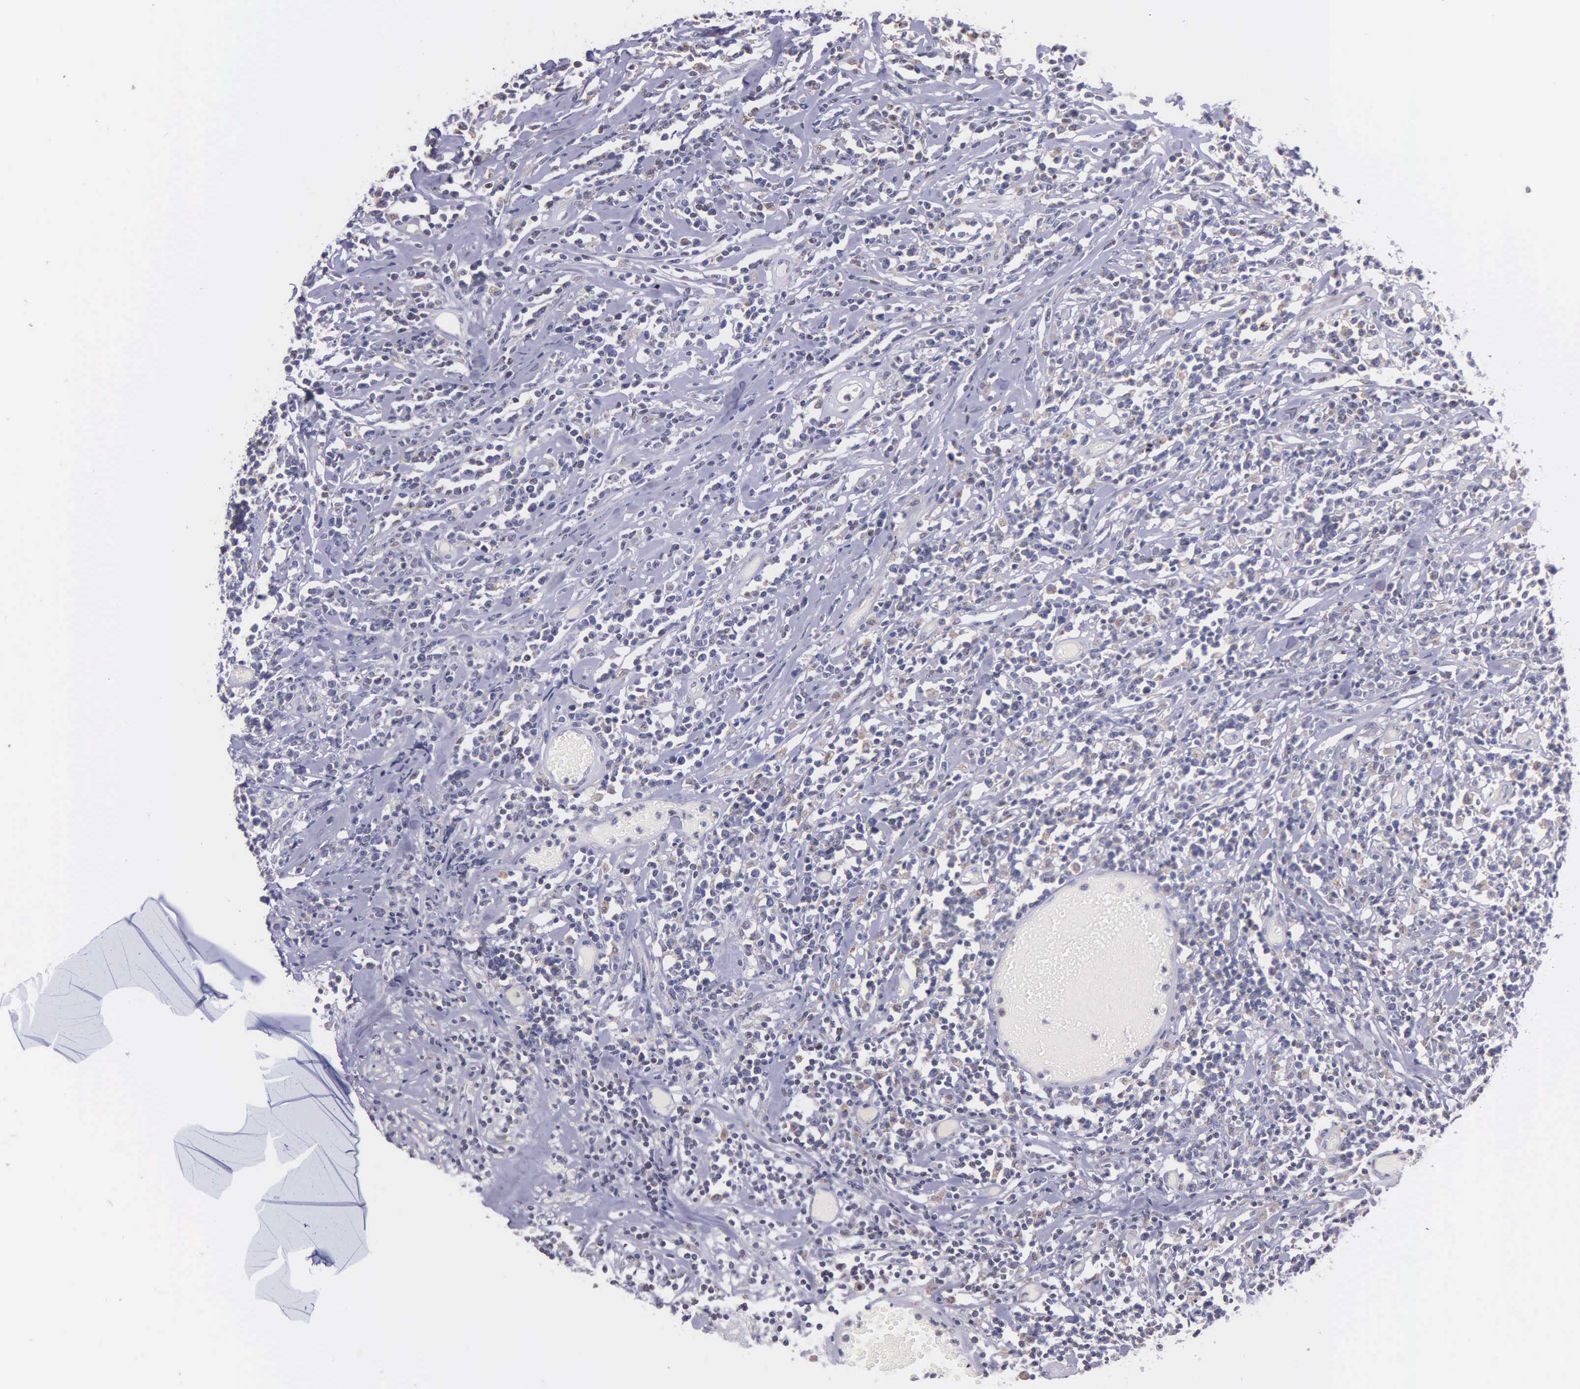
{"staining": {"intensity": "negative", "quantity": "none", "location": "none"}, "tissue": "lymphoma", "cell_type": "Tumor cells", "image_type": "cancer", "snomed": [{"axis": "morphology", "description": "Malignant lymphoma, non-Hodgkin's type, High grade"}, {"axis": "topography", "description": "Colon"}], "caption": "This photomicrograph is of lymphoma stained with immunohistochemistry to label a protein in brown with the nuclei are counter-stained blue. There is no staining in tumor cells.", "gene": "MIA2", "patient": {"sex": "male", "age": 82}}